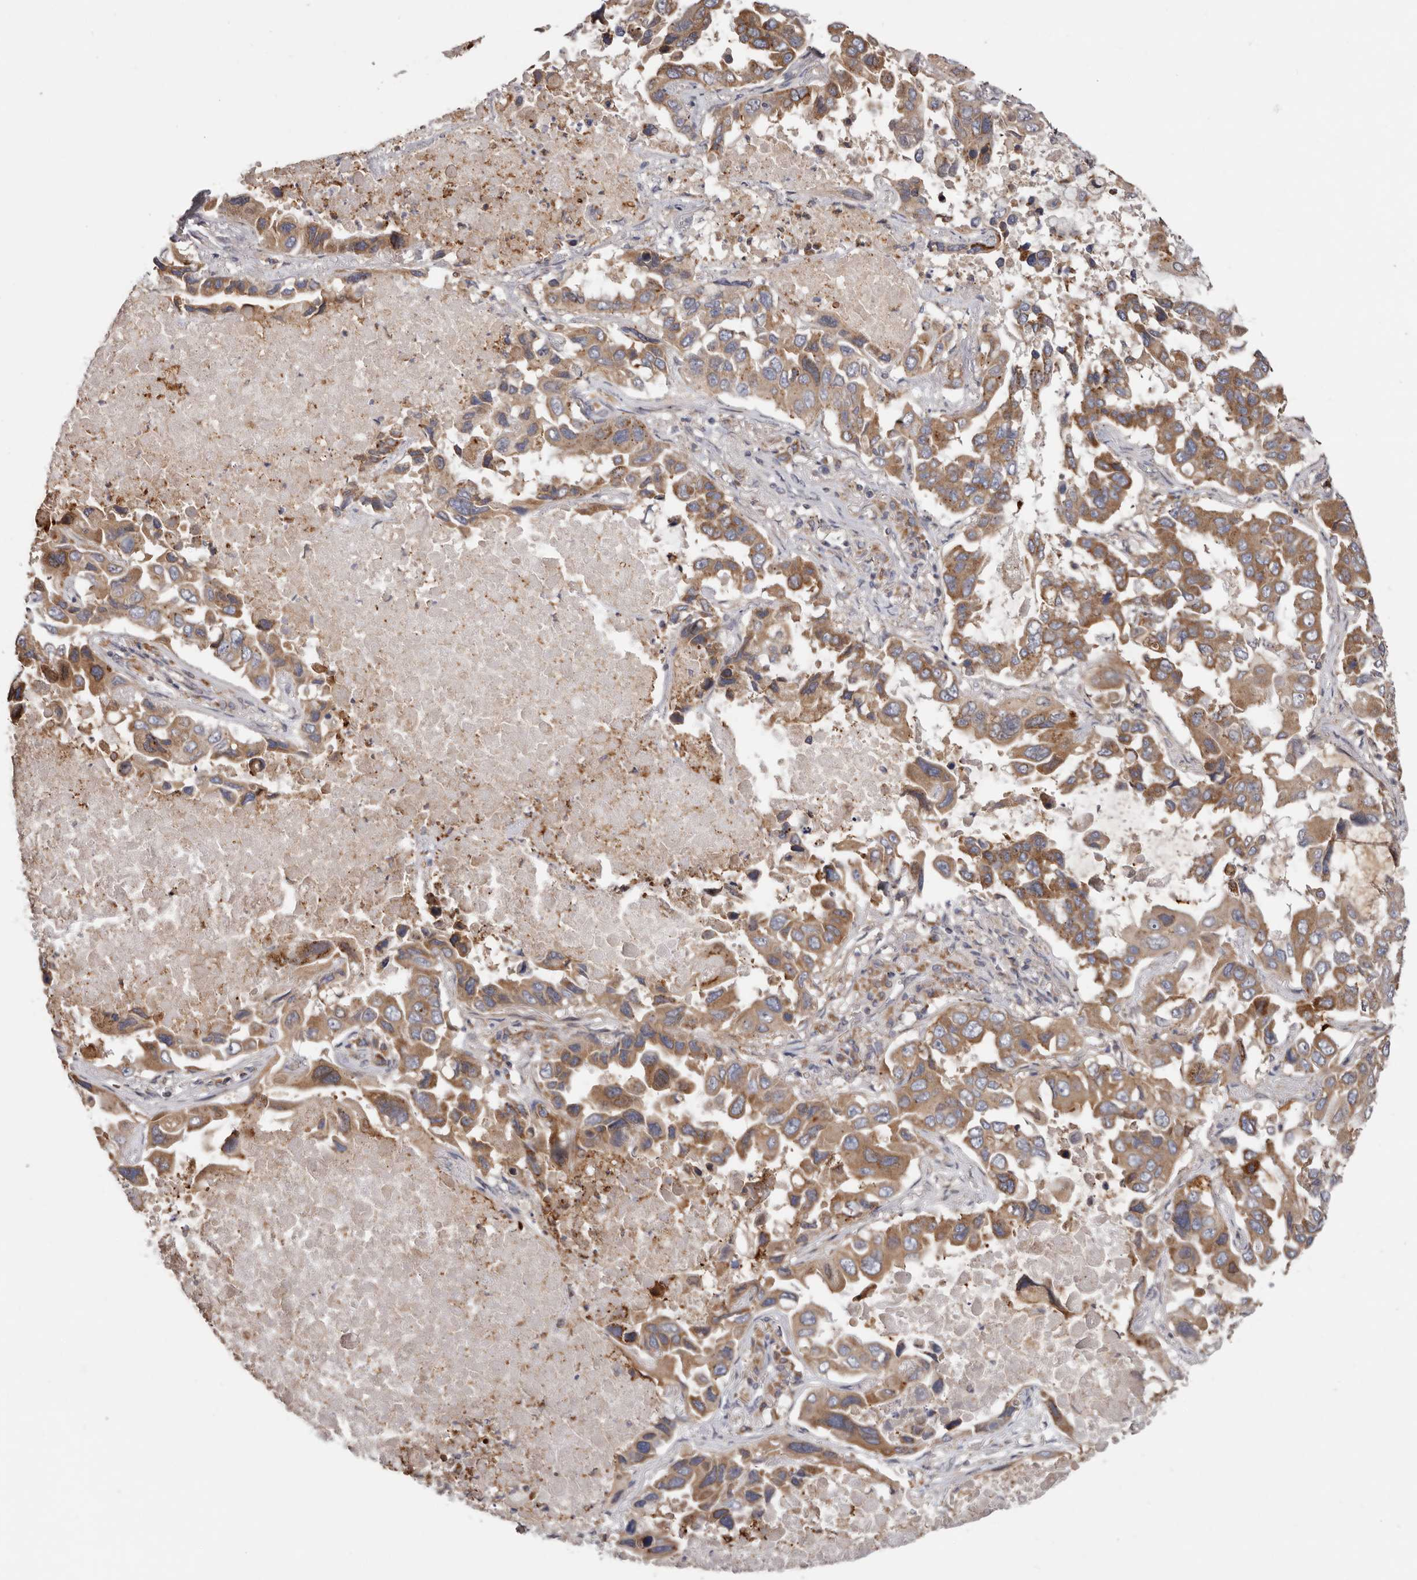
{"staining": {"intensity": "moderate", "quantity": ">75%", "location": "cytoplasmic/membranous"}, "tissue": "lung cancer", "cell_type": "Tumor cells", "image_type": "cancer", "snomed": [{"axis": "morphology", "description": "Adenocarcinoma, NOS"}, {"axis": "topography", "description": "Lung"}], "caption": "Human lung cancer (adenocarcinoma) stained with a protein marker reveals moderate staining in tumor cells.", "gene": "TMUB1", "patient": {"sex": "male", "age": 64}}